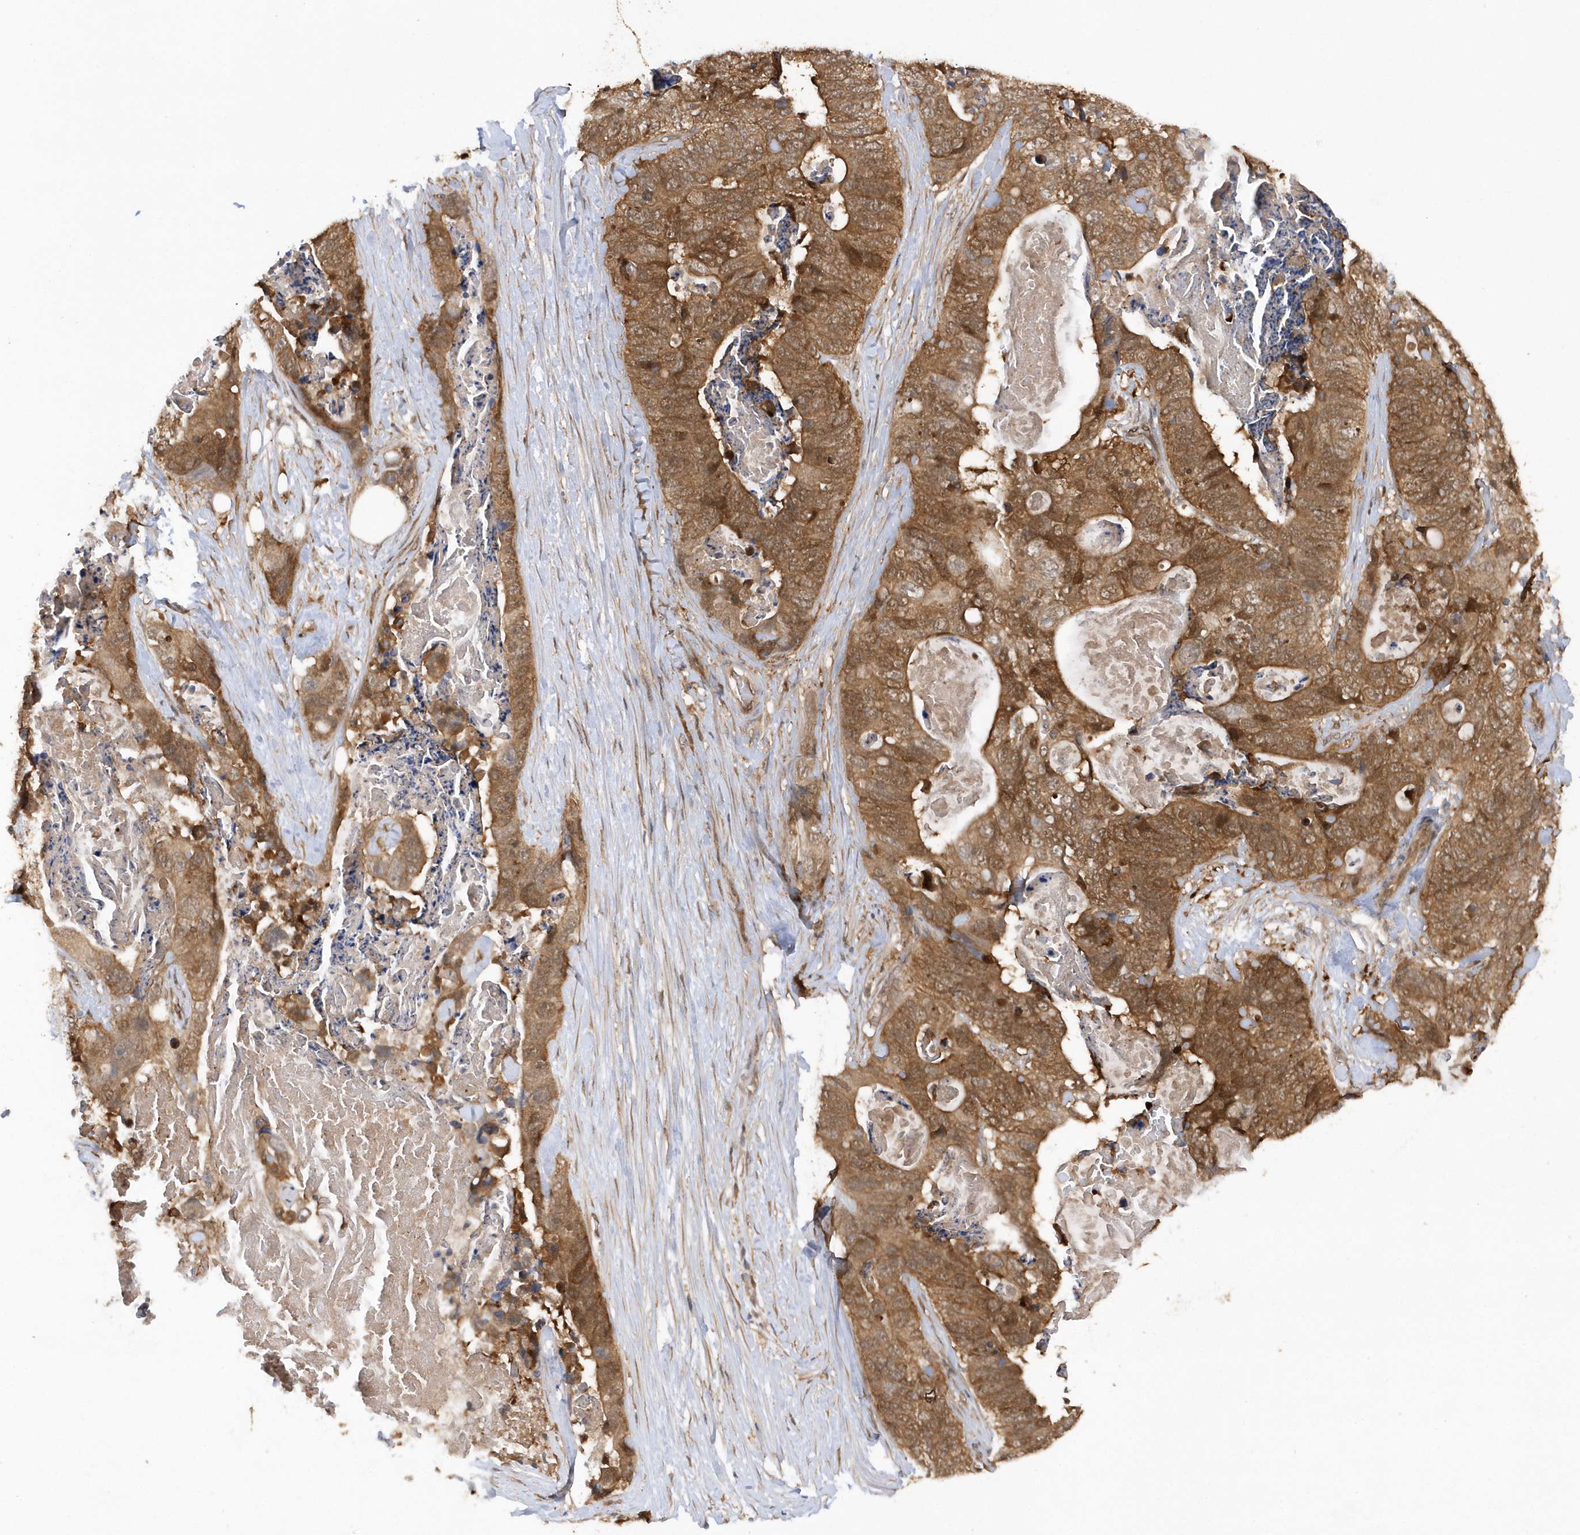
{"staining": {"intensity": "moderate", "quantity": ">75%", "location": "cytoplasmic/membranous"}, "tissue": "stomach cancer", "cell_type": "Tumor cells", "image_type": "cancer", "snomed": [{"axis": "morphology", "description": "Adenocarcinoma, NOS"}, {"axis": "topography", "description": "Stomach"}], "caption": "Human stomach adenocarcinoma stained for a protein (brown) shows moderate cytoplasmic/membranous positive expression in about >75% of tumor cells.", "gene": "RPE", "patient": {"sex": "female", "age": 89}}